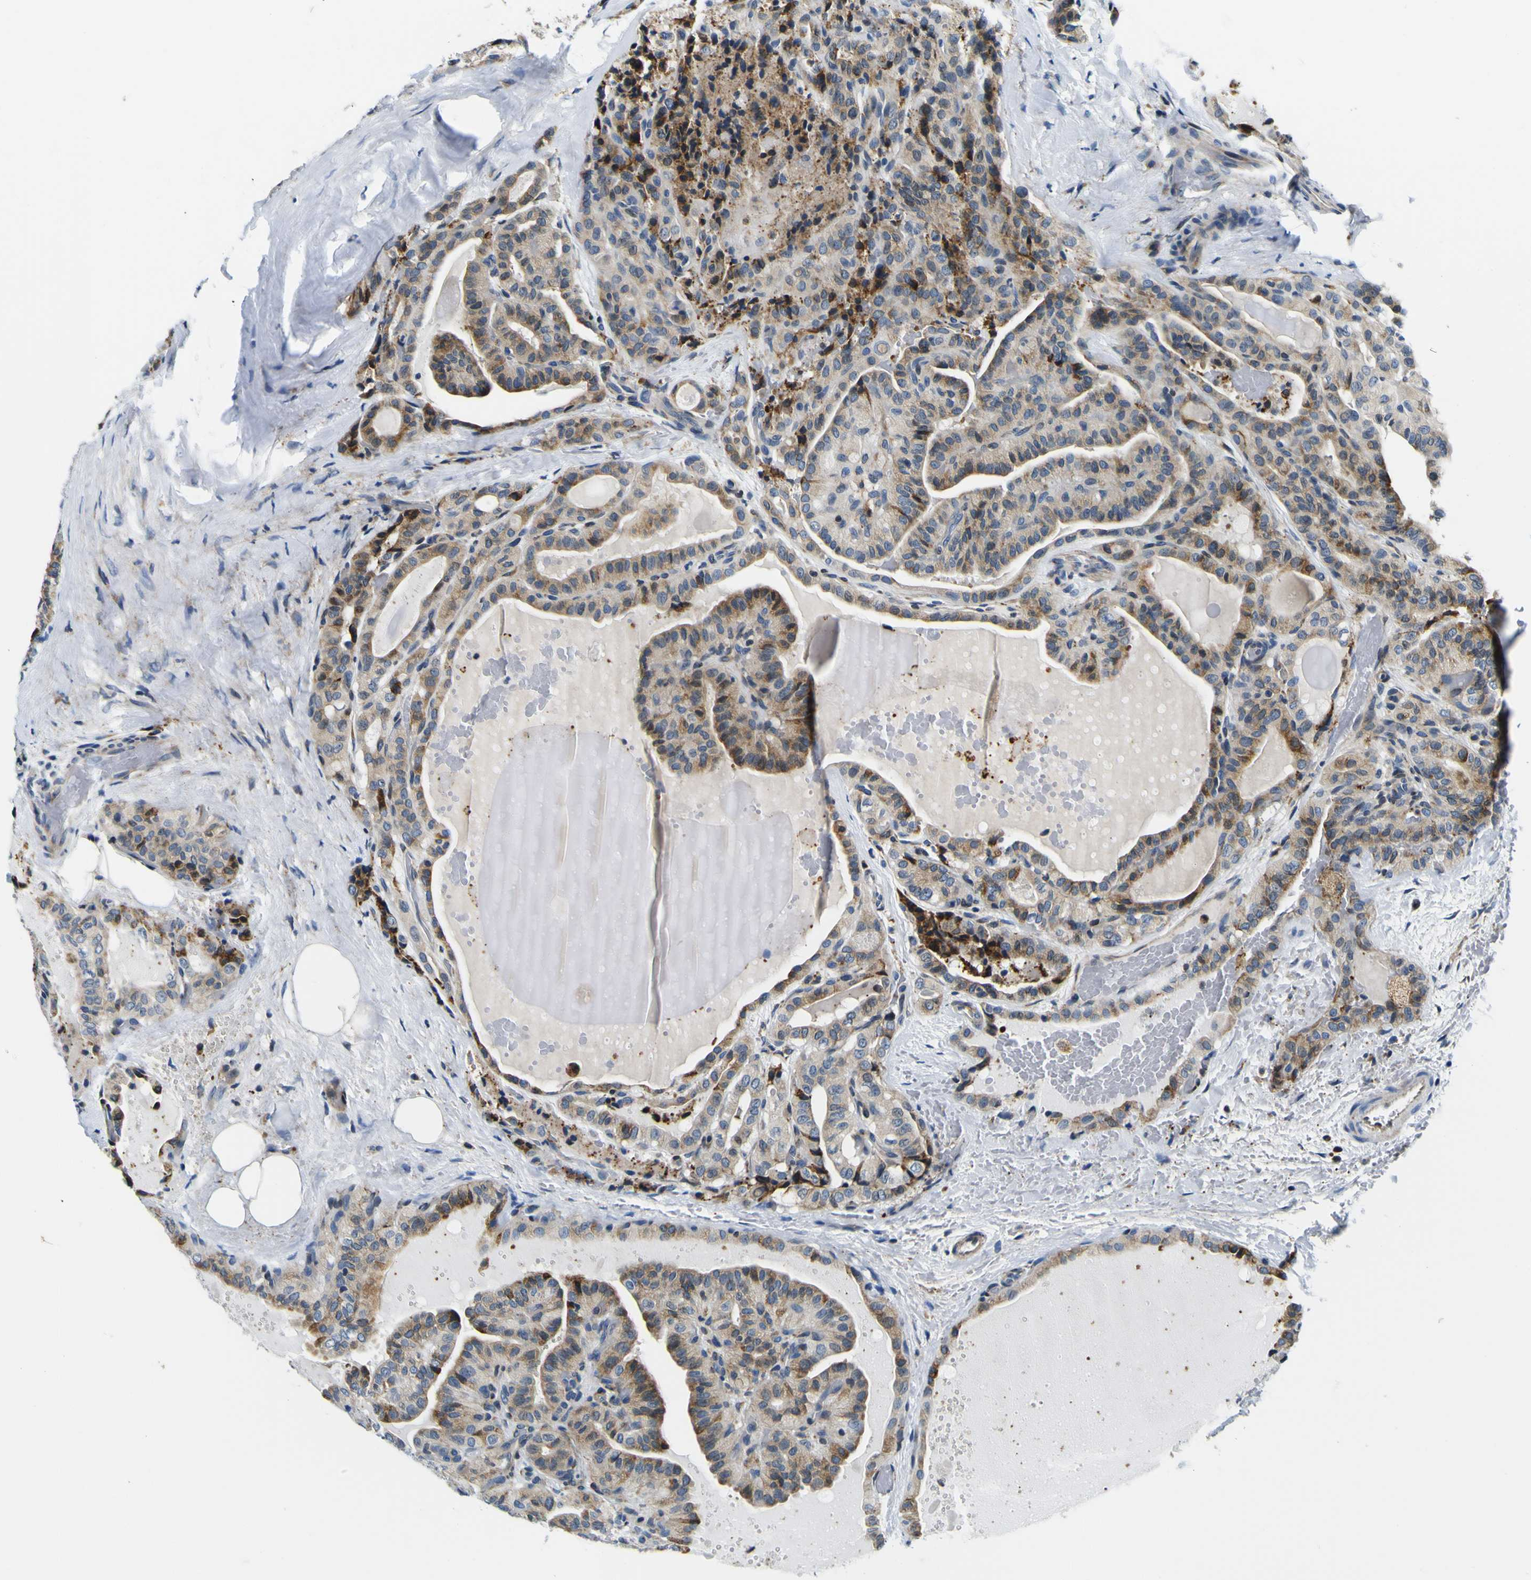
{"staining": {"intensity": "weak", "quantity": ">75%", "location": "cytoplasmic/membranous"}, "tissue": "thyroid cancer", "cell_type": "Tumor cells", "image_type": "cancer", "snomed": [{"axis": "morphology", "description": "Papillary adenocarcinoma, NOS"}, {"axis": "topography", "description": "Thyroid gland"}], "caption": "The micrograph shows staining of thyroid cancer (papillary adenocarcinoma), revealing weak cytoplasmic/membranous protein staining (brown color) within tumor cells. (DAB = brown stain, brightfield microscopy at high magnification).", "gene": "NLRP3", "patient": {"sex": "male", "age": 77}}